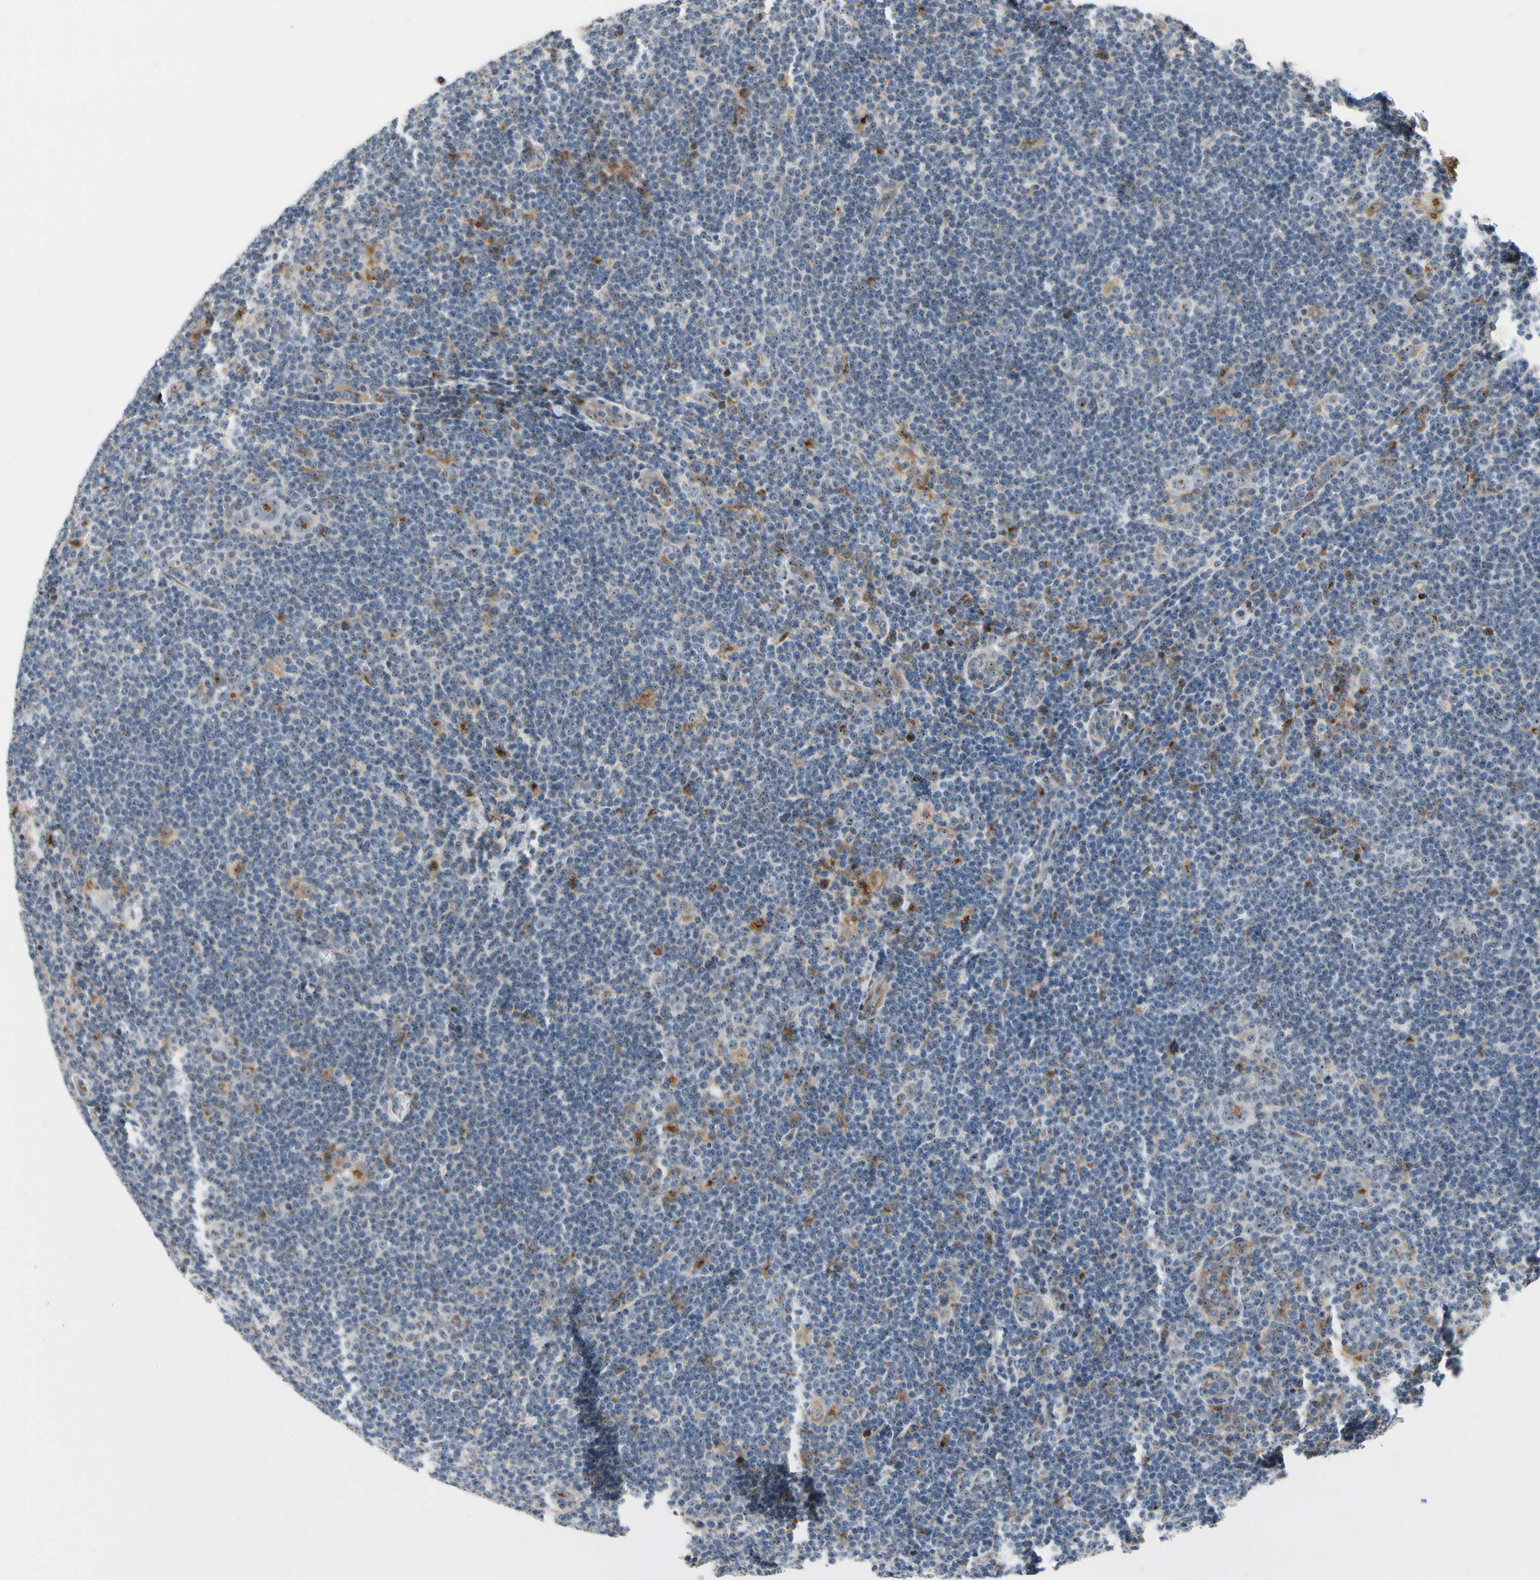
{"staining": {"intensity": "moderate", "quantity": ">75%", "location": "nuclear"}, "tissue": "lymphoma", "cell_type": "Tumor cells", "image_type": "cancer", "snomed": [{"axis": "morphology", "description": "Hodgkin's disease, NOS"}, {"axis": "topography", "description": "Lymph node"}], "caption": "A brown stain shows moderate nuclear expression of a protein in Hodgkin's disease tumor cells.", "gene": "TMED7", "patient": {"sex": "female", "age": 57}}